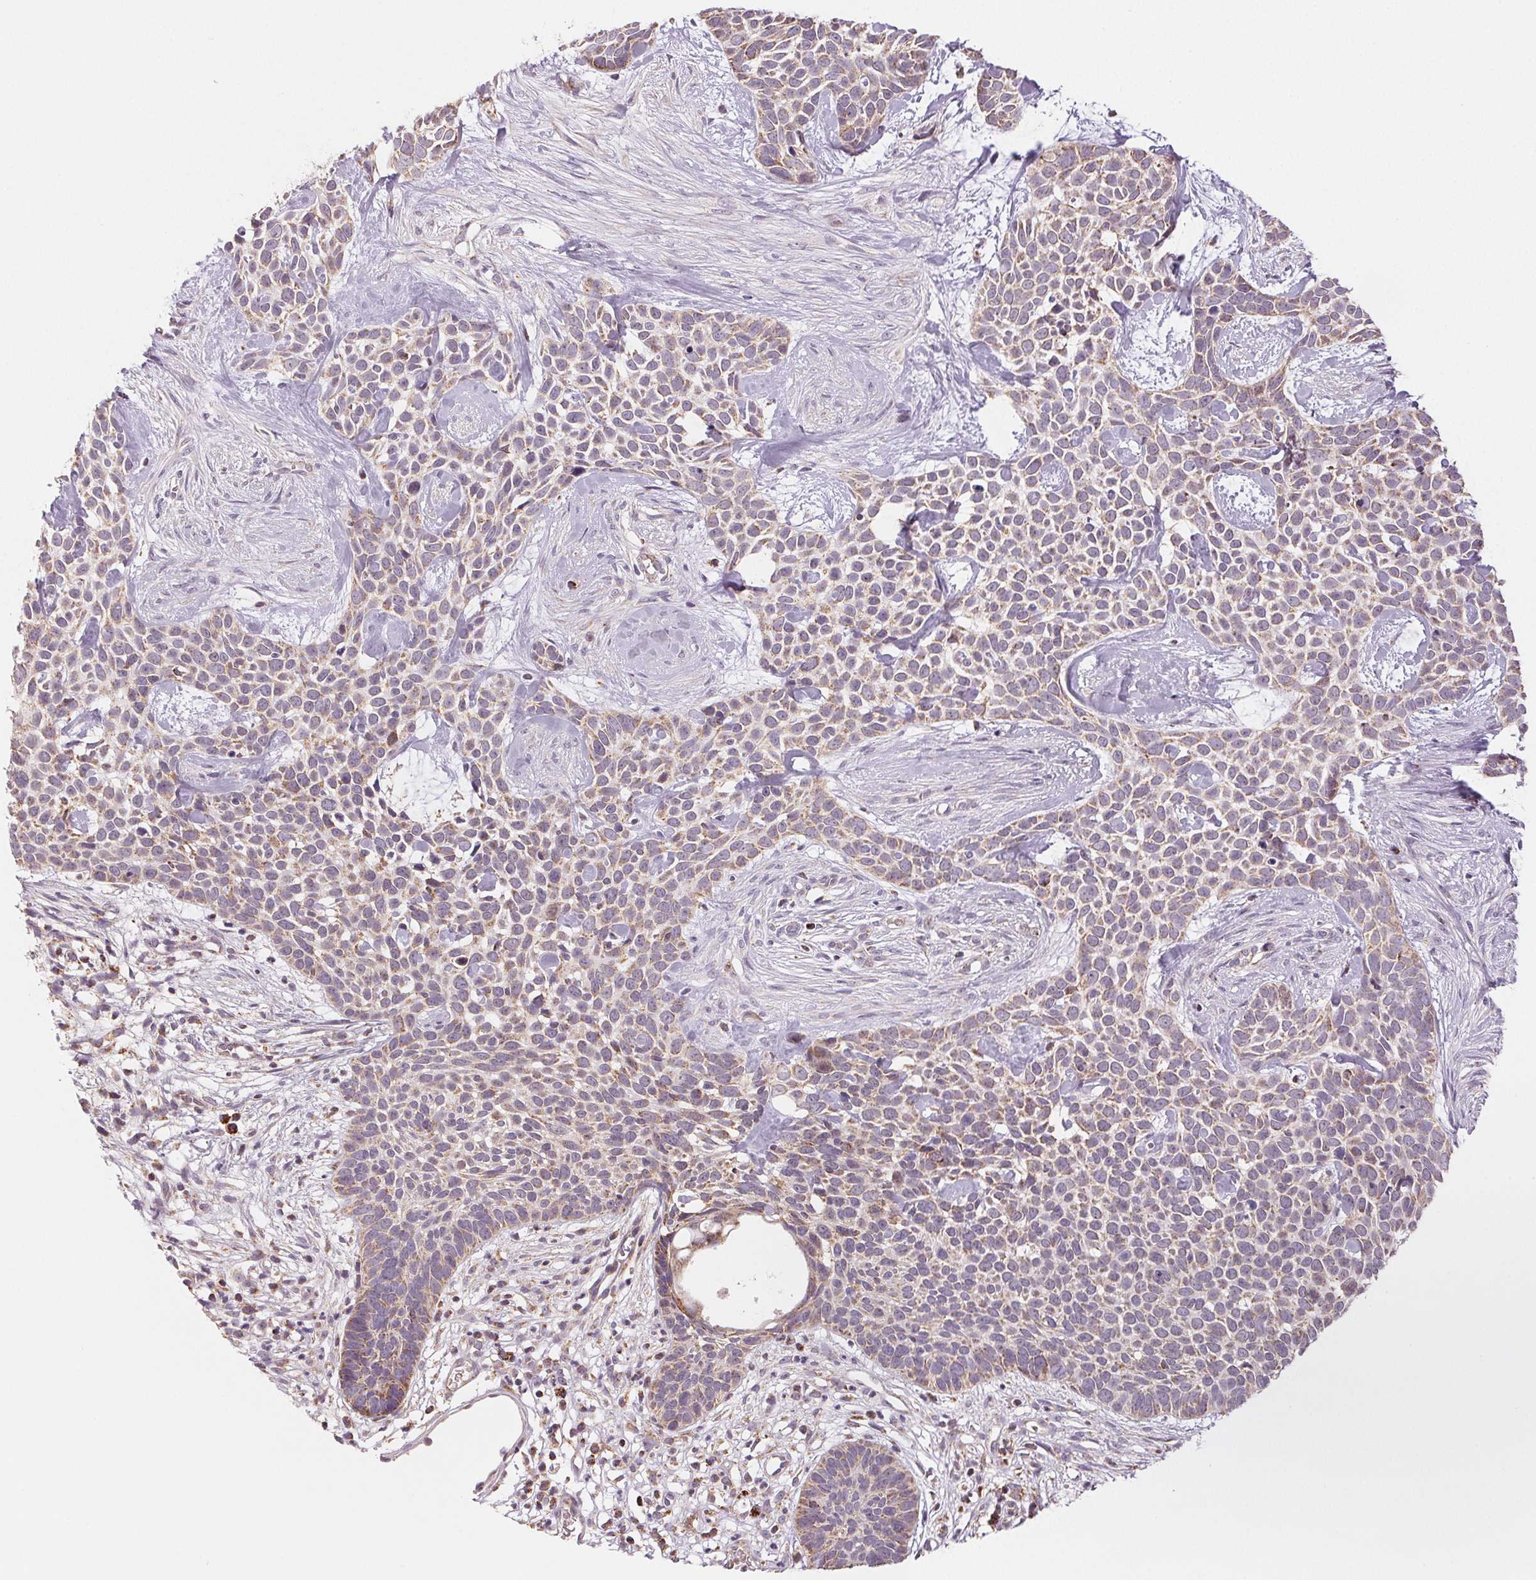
{"staining": {"intensity": "weak", "quantity": "<25%", "location": "cytoplasmic/membranous"}, "tissue": "skin cancer", "cell_type": "Tumor cells", "image_type": "cancer", "snomed": [{"axis": "morphology", "description": "Basal cell carcinoma"}, {"axis": "topography", "description": "Skin"}], "caption": "There is no significant staining in tumor cells of skin cancer (basal cell carcinoma).", "gene": "HINT2", "patient": {"sex": "male", "age": 69}}